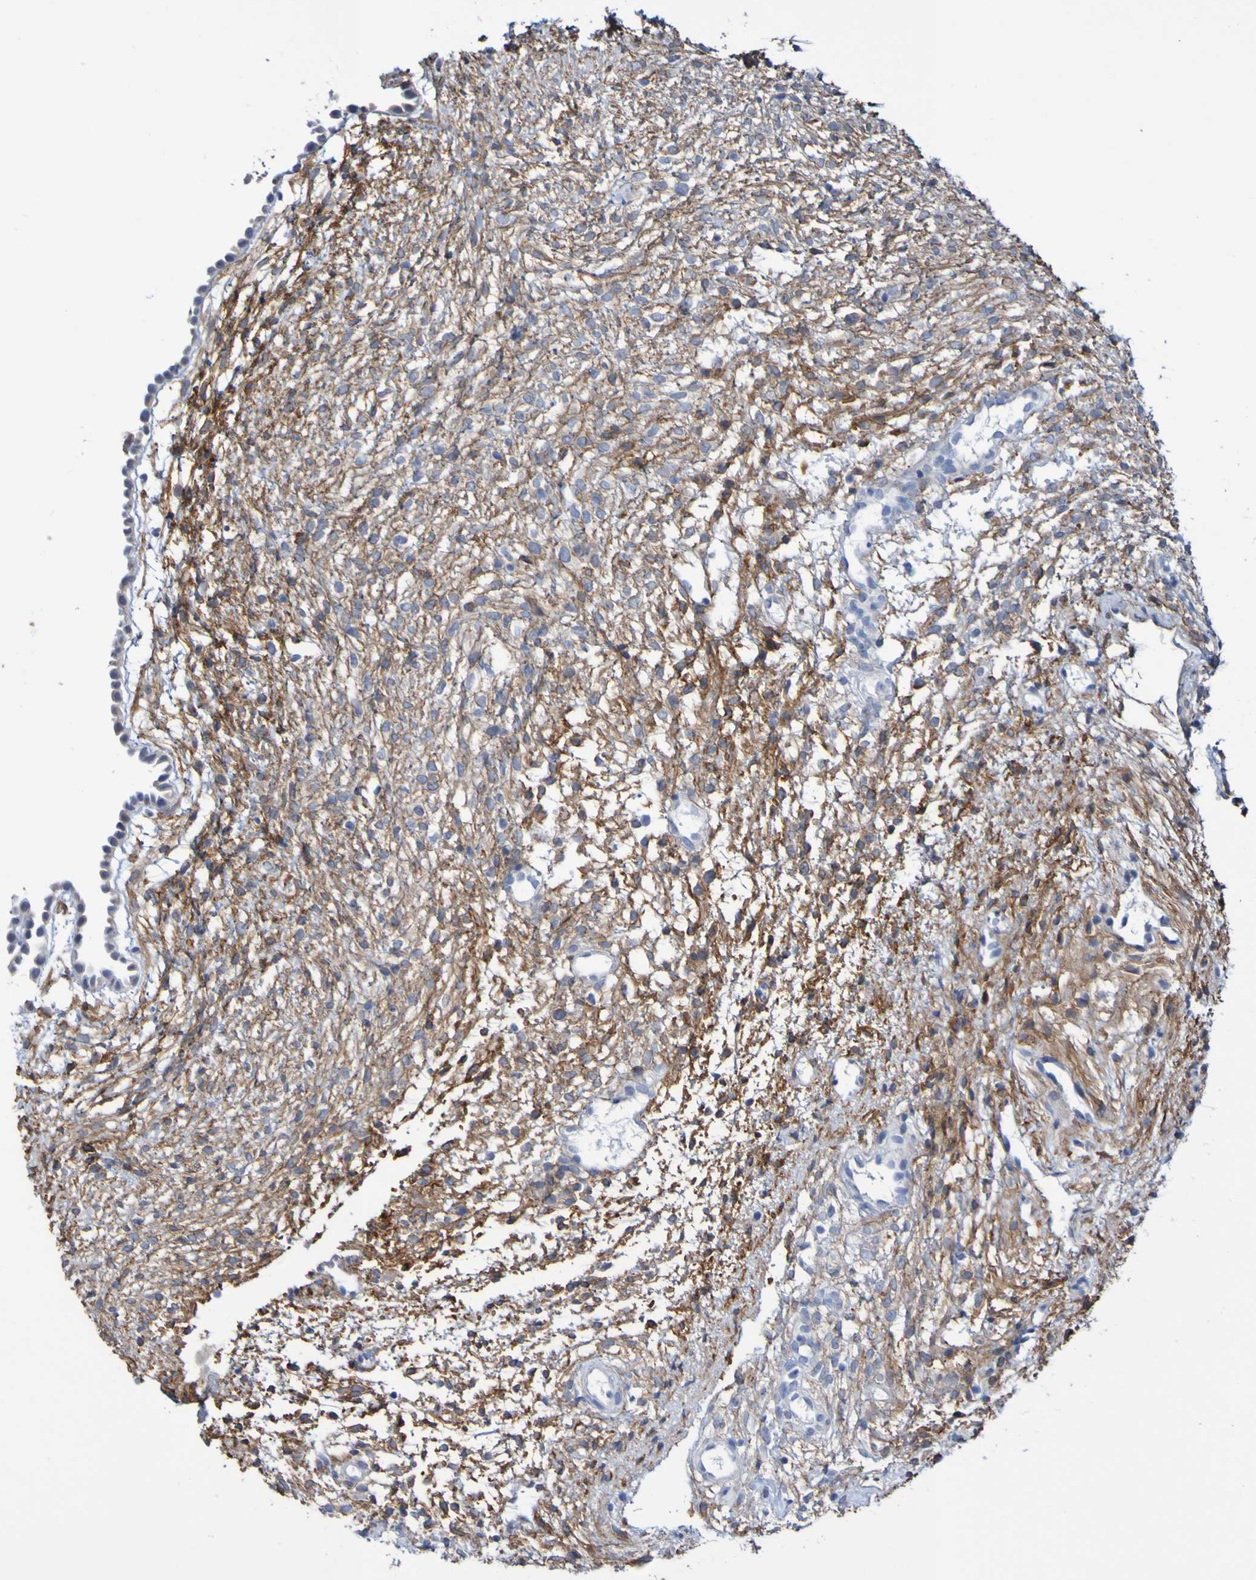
{"staining": {"intensity": "moderate", "quantity": "25%-75%", "location": "cytoplasmic/membranous"}, "tissue": "ovary", "cell_type": "Ovarian stroma cells", "image_type": "normal", "snomed": [{"axis": "morphology", "description": "Normal tissue, NOS"}, {"axis": "morphology", "description": "Cyst, NOS"}, {"axis": "topography", "description": "Ovary"}], "caption": "Protein staining exhibits moderate cytoplasmic/membranous positivity in approximately 25%-75% of ovarian stroma cells in normal ovary. Nuclei are stained in blue.", "gene": "SGCB", "patient": {"sex": "female", "age": 18}}